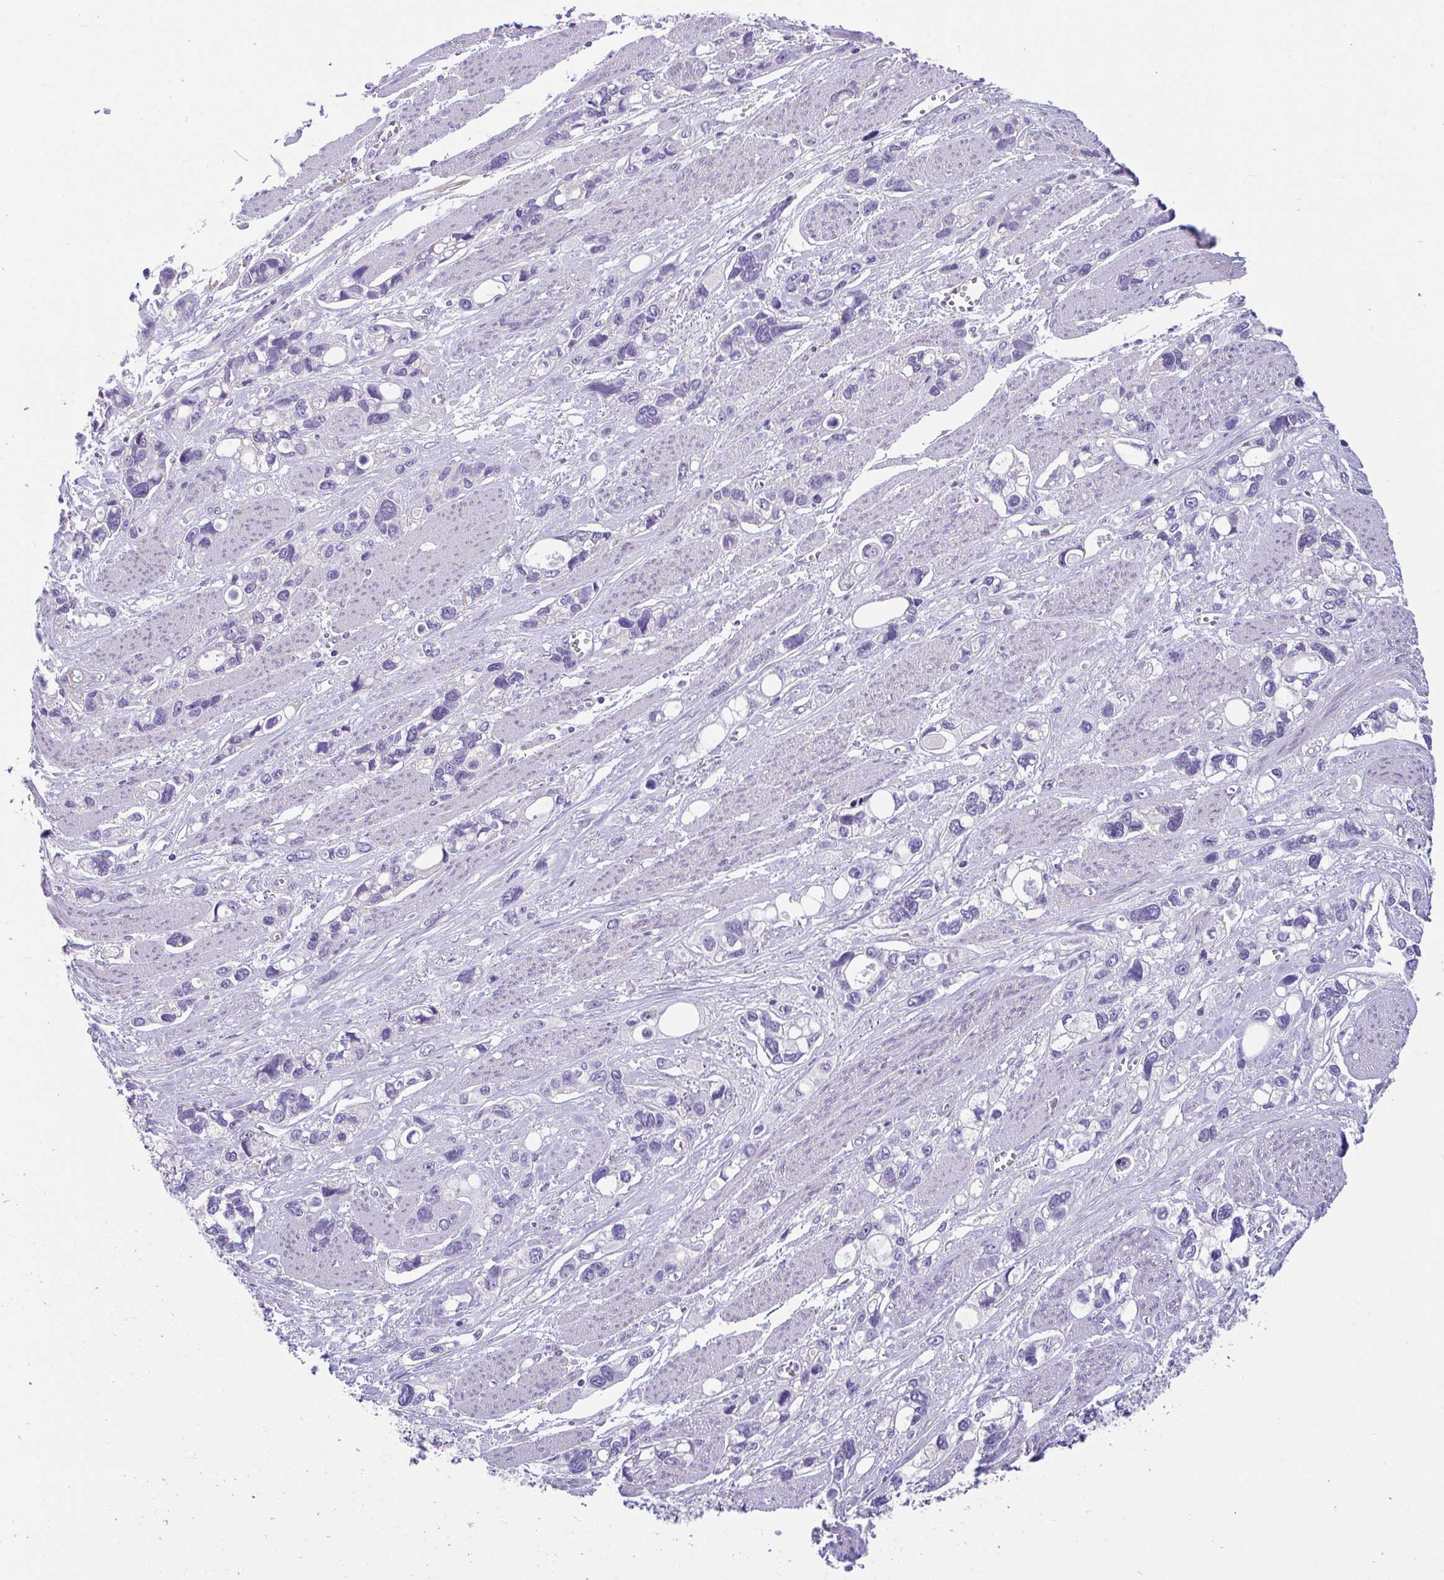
{"staining": {"intensity": "negative", "quantity": "none", "location": "none"}, "tissue": "stomach cancer", "cell_type": "Tumor cells", "image_type": "cancer", "snomed": [{"axis": "morphology", "description": "Adenocarcinoma, NOS"}, {"axis": "topography", "description": "Stomach, upper"}], "caption": "The micrograph reveals no staining of tumor cells in stomach cancer.", "gene": "OR13A1", "patient": {"sex": "female", "age": 81}}